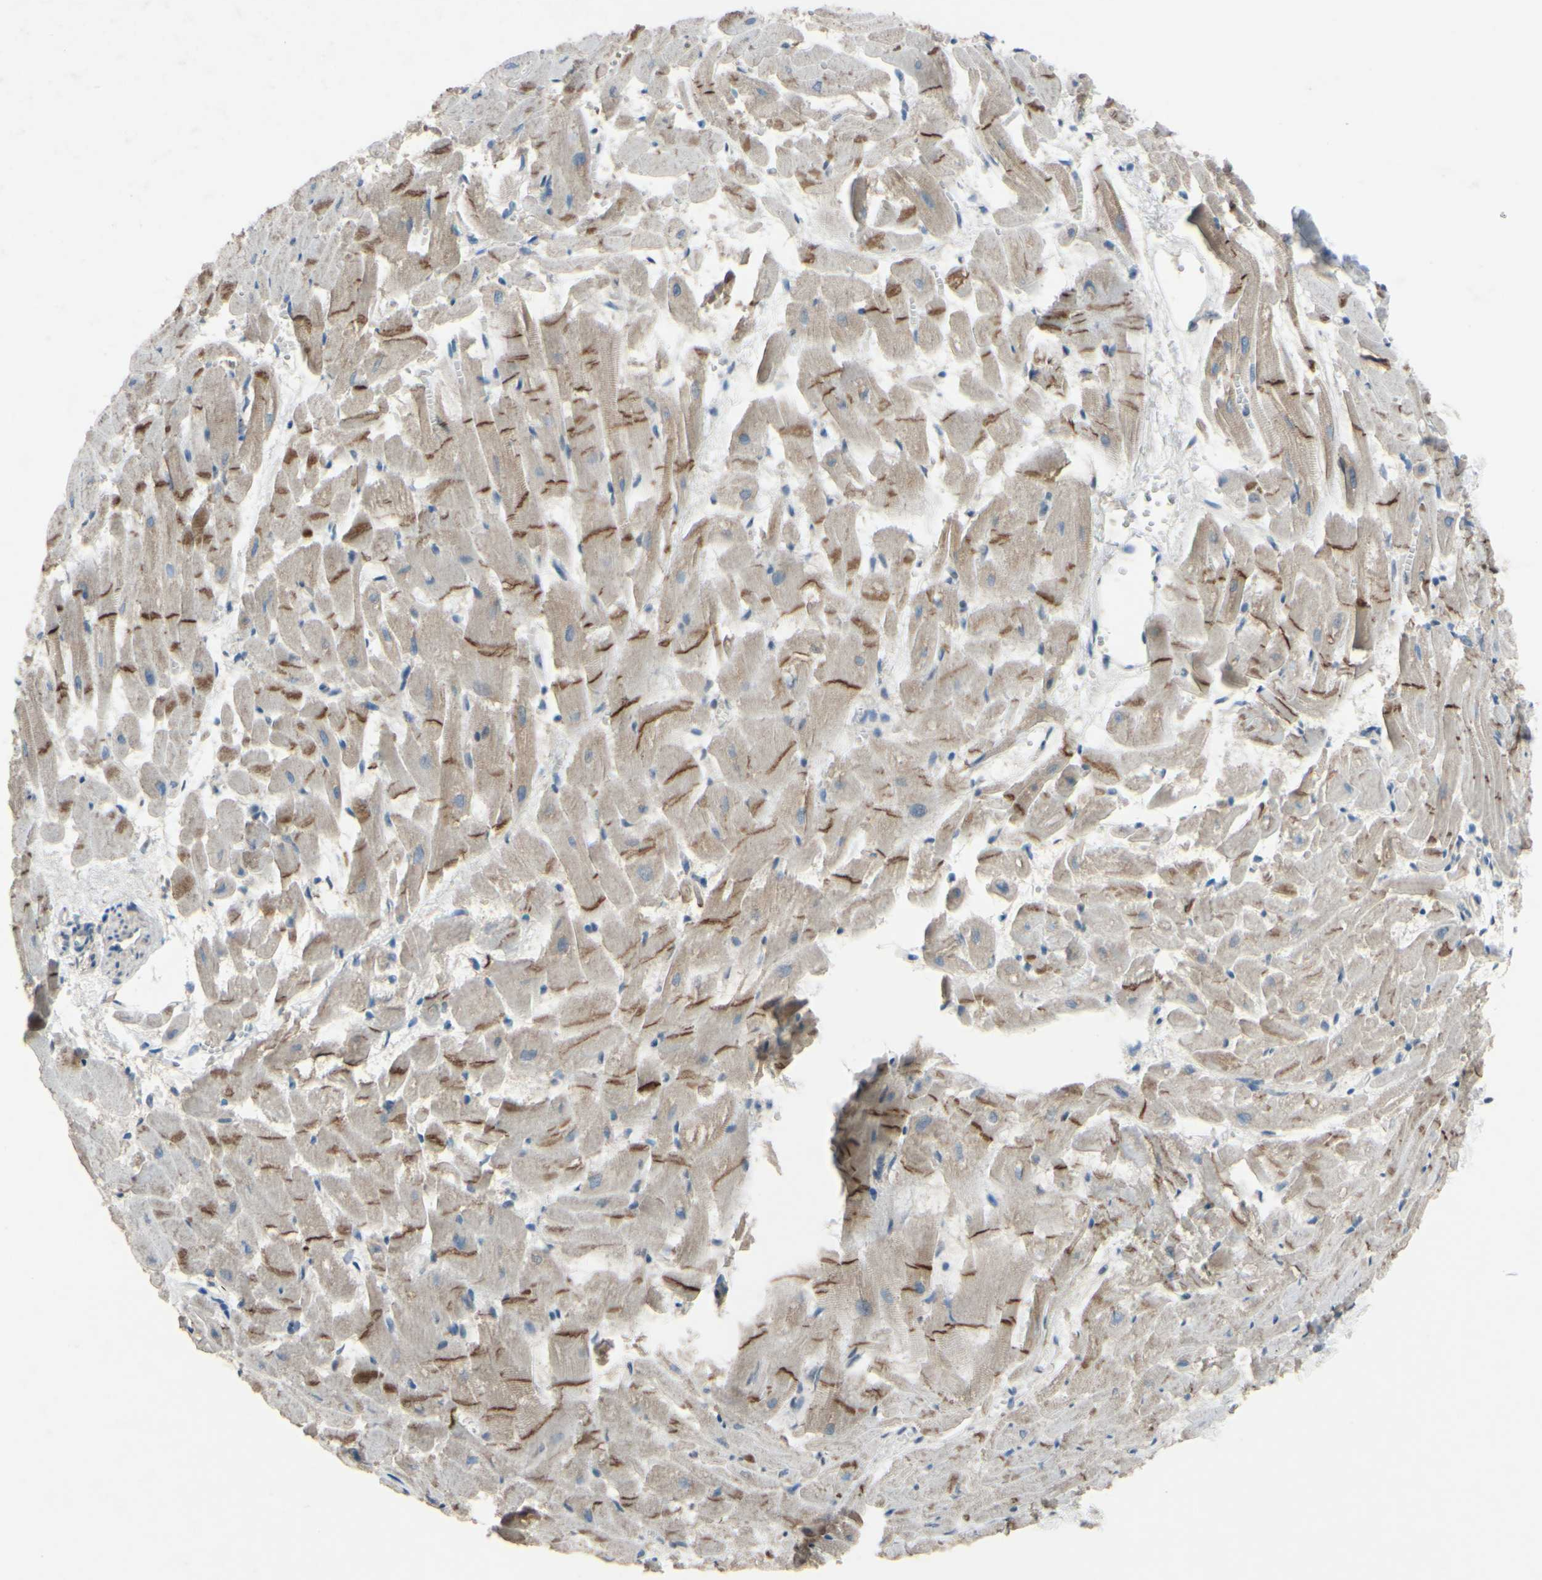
{"staining": {"intensity": "moderate", "quantity": ">75%", "location": "cytoplasmic/membranous"}, "tissue": "heart muscle", "cell_type": "Cardiomyocytes", "image_type": "normal", "snomed": [{"axis": "morphology", "description": "Normal tissue, NOS"}, {"axis": "topography", "description": "Heart"}], "caption": "High-magnification brightfield microscopy of unremarkable heart muscle stained with DAB (3,3'-diaminobenzidine) (brown) and counterstained with hematoxylin (blue). cardiomyocytes exhibit moderate cytoplasmic/membranous positivity is seen in approximately>75% of cells.", "gene": "CDCP1", "patient": {"sex": "female", "age": 19}}